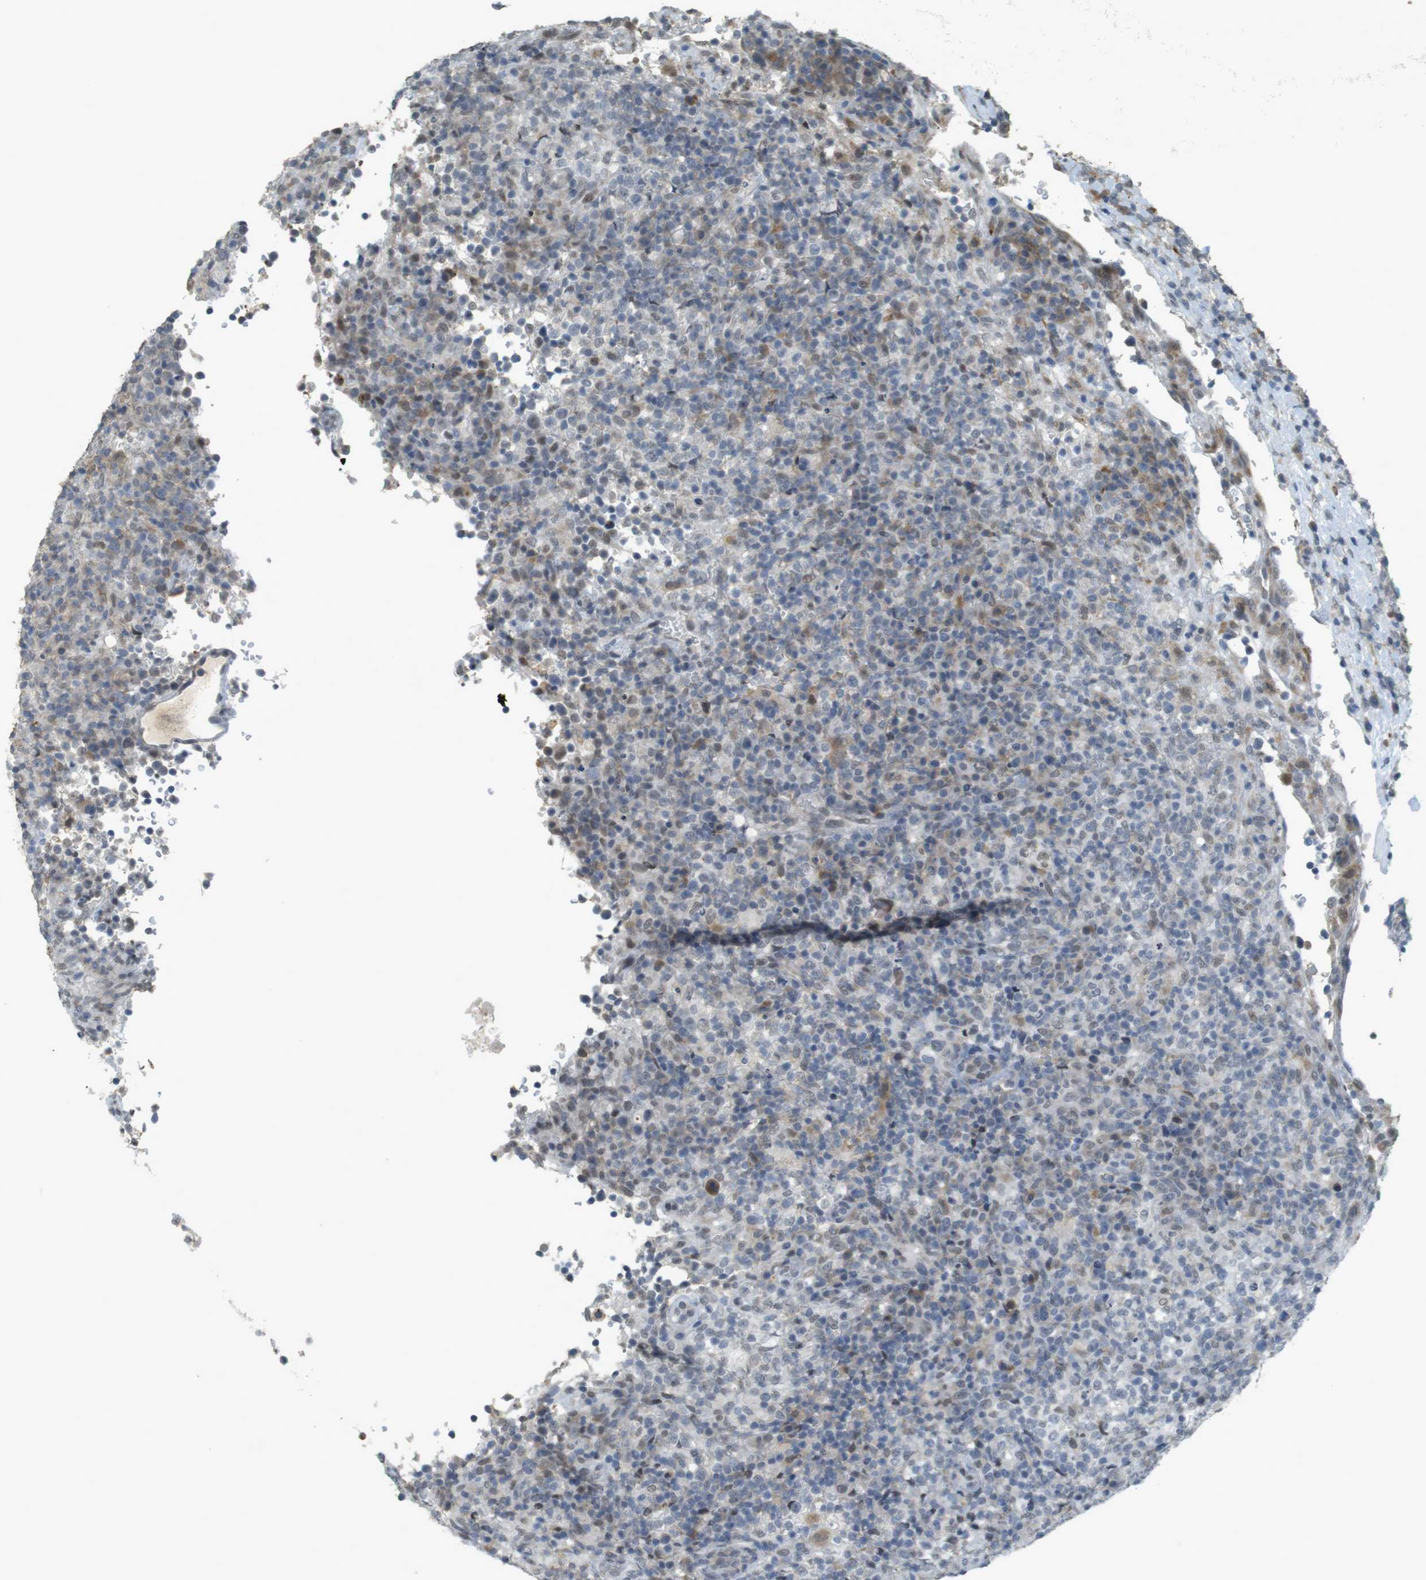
{"staining": {"intensity": "weak", "quantity": "<25%", "location": "cytoplasmic/membranous"}, "tissue": "lymphoma", "cell_type": "Tumor cells", "image_type": "cancer", "snomed": [{"axis": "morphology", "description": "Malignant lymphoma, non-Hodgkin's type, High grade"}, {"axis": "topography", "description": "Lymph node"}], "caption": "There is no significant positivity in tumor cells of high-grade malignant lymphoma, non-Hodgkin's type.", "gene": "FZD10", "patient": {"sex": "female", "age": 76}}